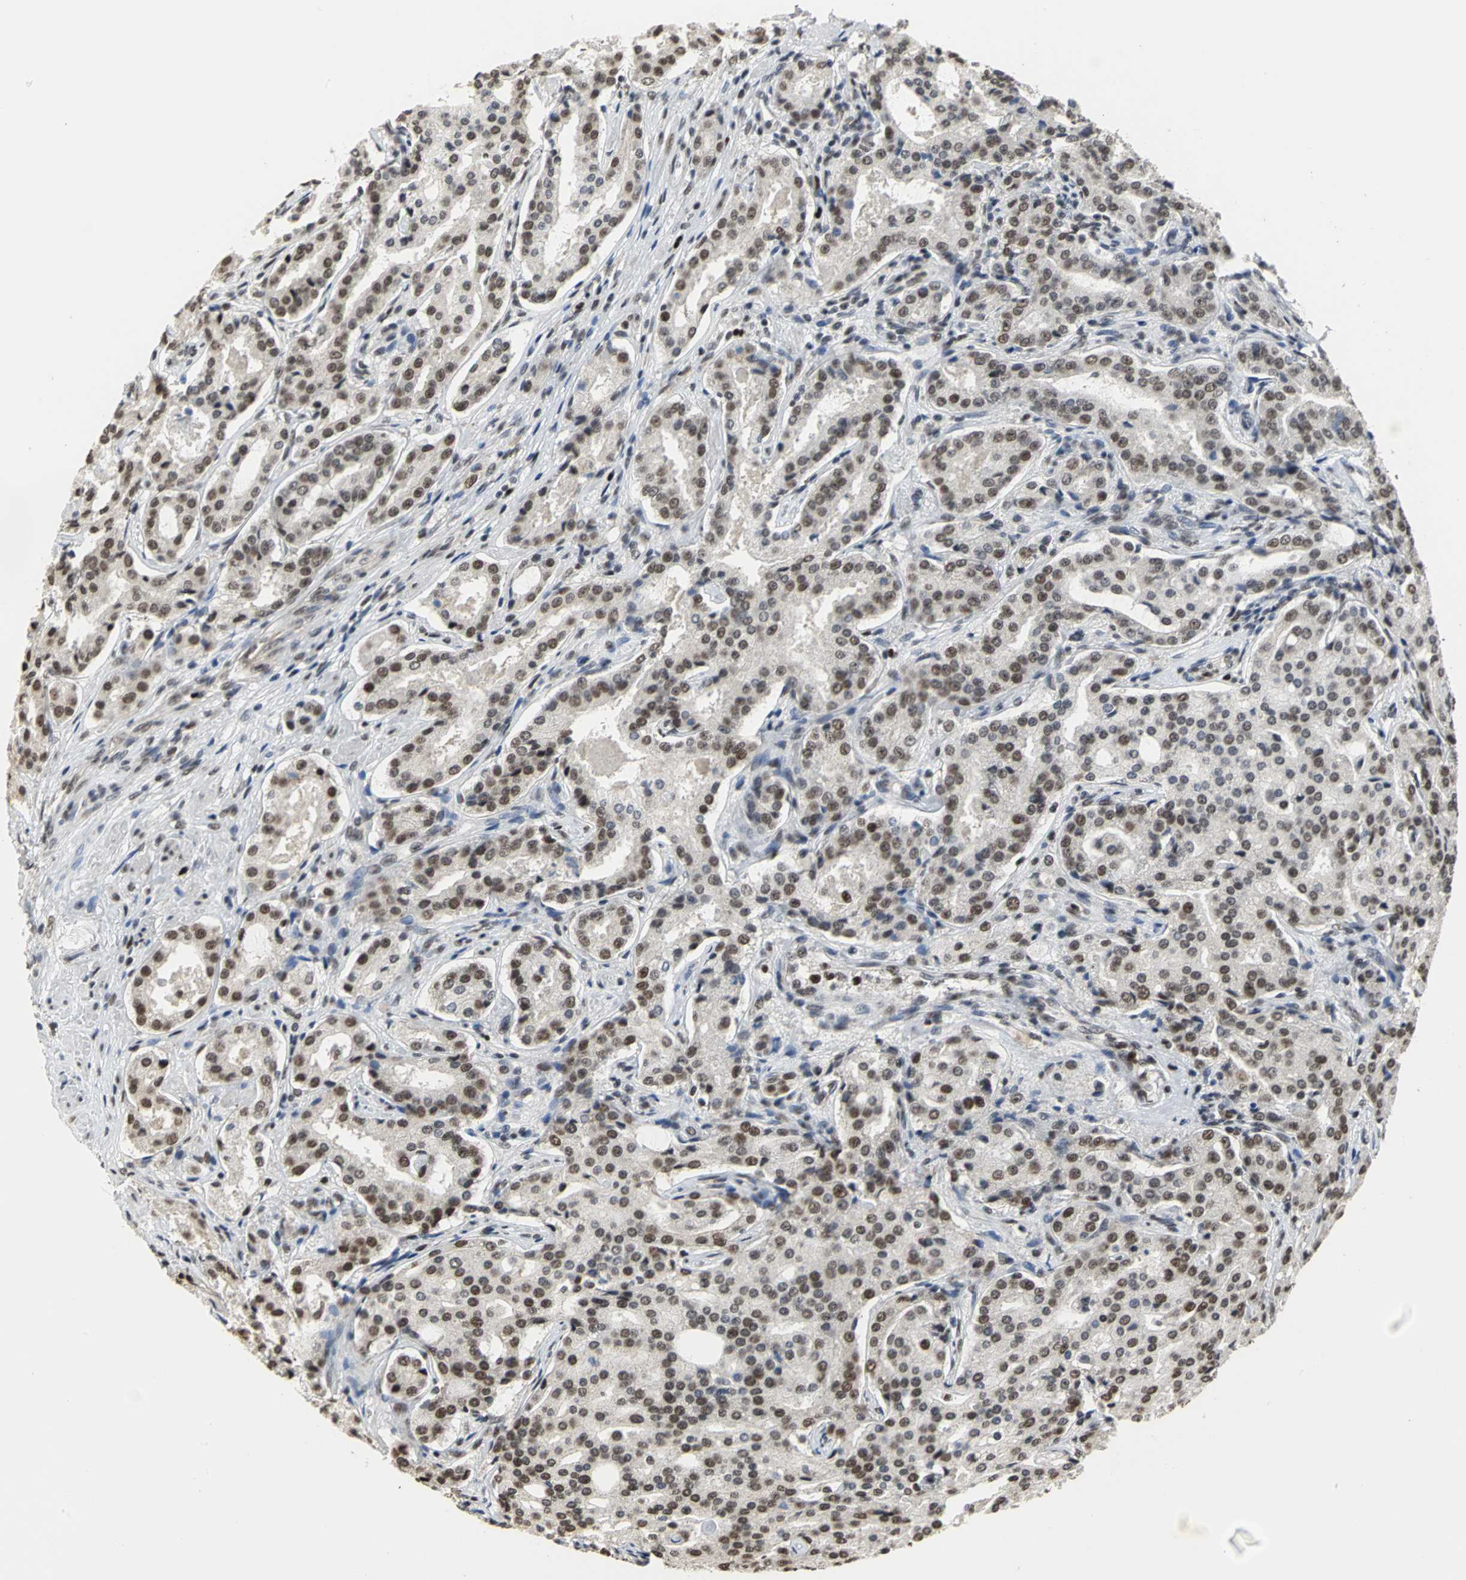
{"staining": {"intensity": "strong", "quantity": ">75%", "location": "nuclear"}, "tissue": "prostate cancer", "cell_type": "Tumor cells", "image_type": "cancer", "snomed": [{"axis": "morphology", "description": "Adenocarcinoma, High grade"}, {"axis": "topography", "description": "Prostate"}], "caption": "About >75% of tumor cells in human prostate cancer demonstrate strong nuclear protein expression as visualized by brown immunohistochemical staining.", "gene": "CCDC88C", "patient": {"sex": "male", "age": 72}}